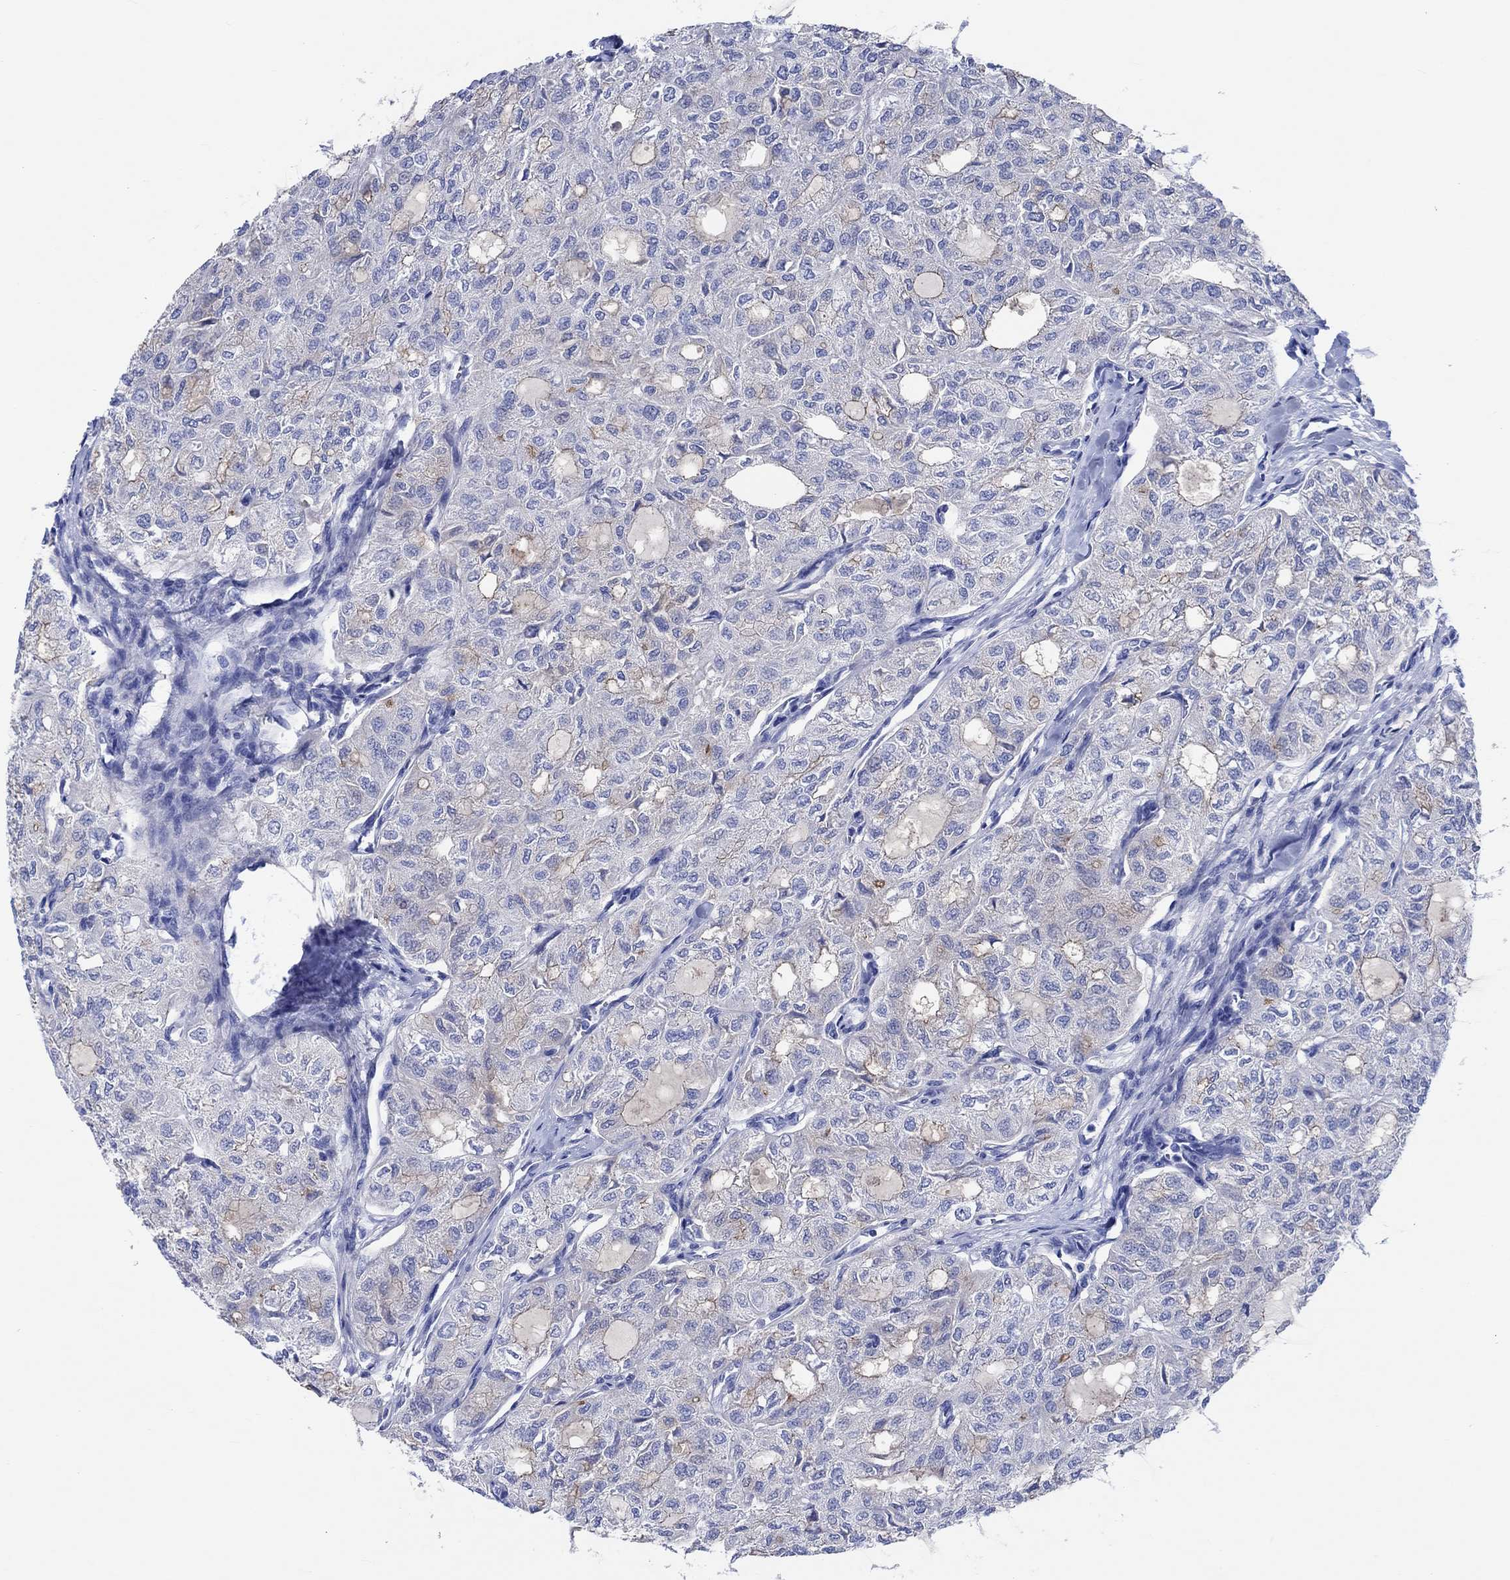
{"staining": {"intensity": "moderate", "quantity": "<25%", "location": "cytoplasmic/membranous"}, "tissue": "thyroid cancer", "cell_type": "Tumor cells", "image_type": "cancer", "snomed": [{"axis": "morphology", "description": "Follicular adenoma carcinoma, NOS"}, {"axis": "topography", "description": "Thyroid gland"}], "caption": "Tumor cells reveal moderate cytoplasmic/membranous staining in about <25% of cells in thyroid cancer.", "gene": "SHISA4", "patient": {"sex": "male", "age": 75}}